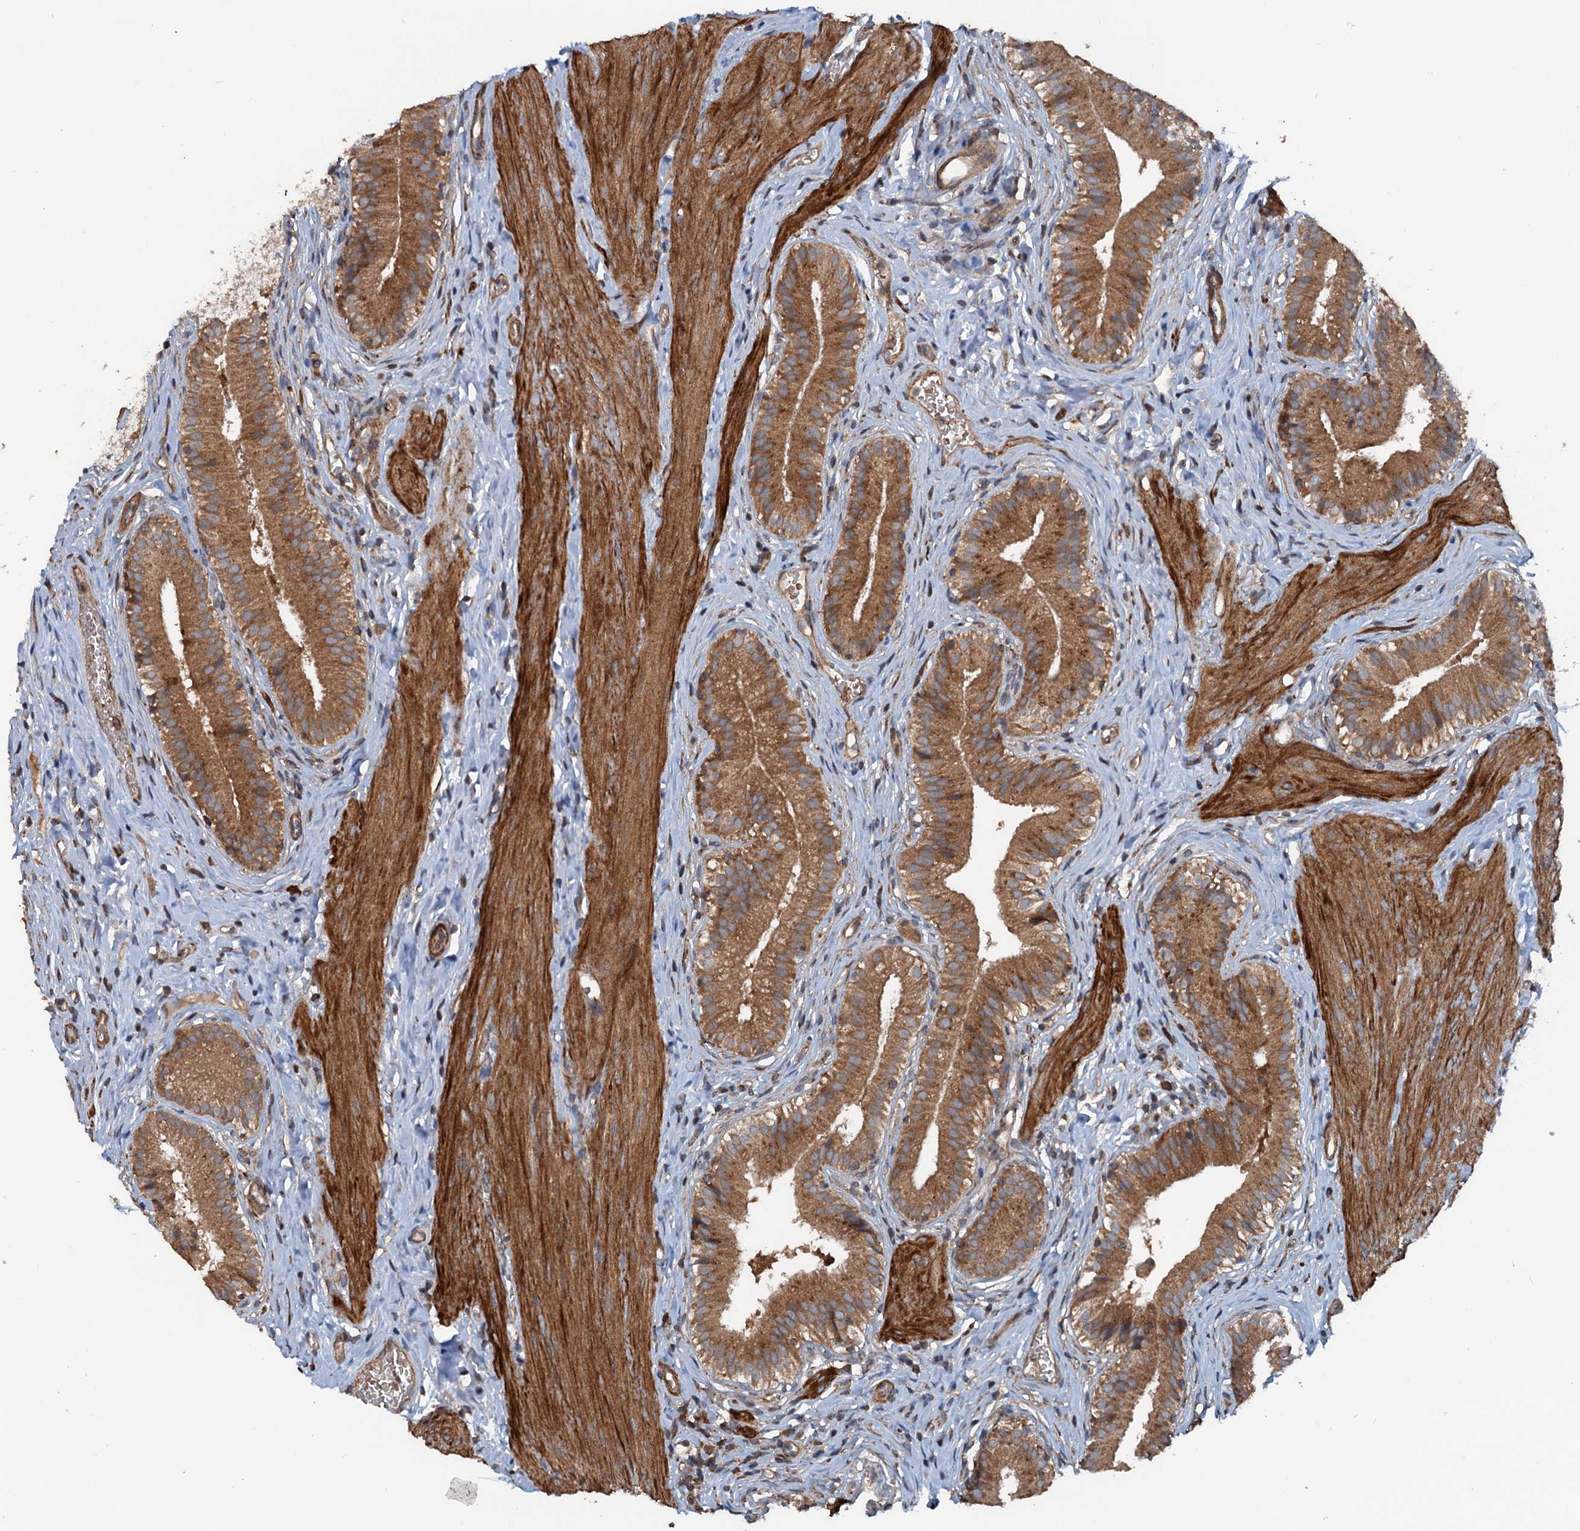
{"staining": {"intensity": "strong", "quantity": ">75%", "location": "cytoplasmic/membranous"}, "tissue": "gallbladder", "cell_type": "Glandular cells", "image_type": "normal", "snomed": [{"axis": "morphology", "description": "Normal tissue, NOS"}, {"axis": "topography", "description": "Gallbladder"}], "caption": "Protein expression analysis of normal gallbladder demonstrates strong cytoplasmic/membranous expression in about >75% of glandular cells.", "gene": "TEDC1", "patient": {"sex": "female", "age": 47}}